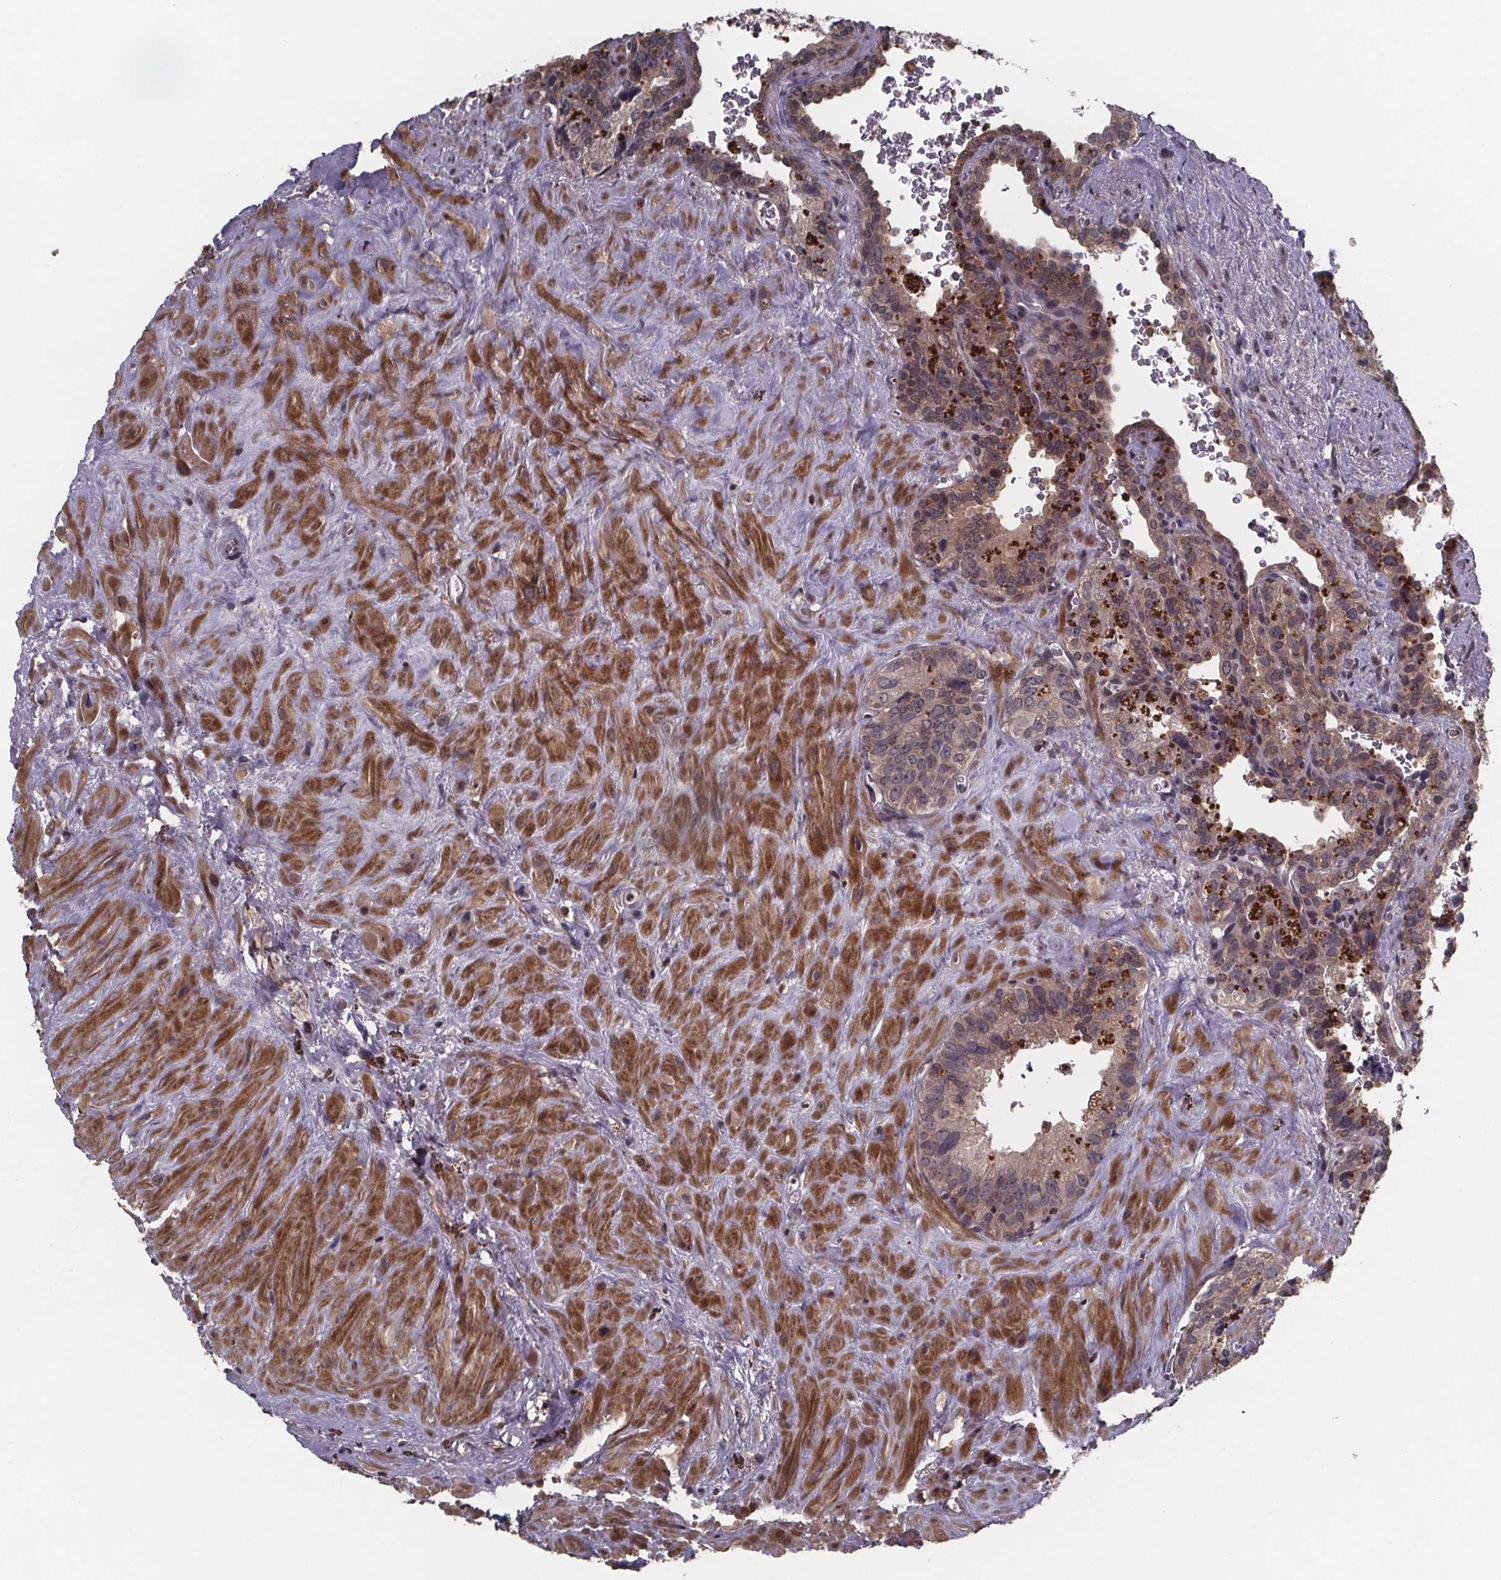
{"staining": {"intensity": "weak", "quantity": "25%-75%", "location": "cytoplasmic/membranous"}, "tissue": "seminal vesicle", "cell_type": "Glandular cells", "image_type": "normal", "snomed": [{"axis": "morphology", "description": "Normal tissue, NOS"}, {"axis": "topography", "description": "Prostate"}, {"axis": "topography", "description": "Seminal veicle"}], "caption": "A micrograph of human seminal vesicle stained for a protein shows weak cytoplasmic/membranous brown staining in glandular cells. (Brightfield microscopy of DAB IHC at high magnification).", "gene": "FN3KRP", "patient": {"sex": "male", "age": 71}}